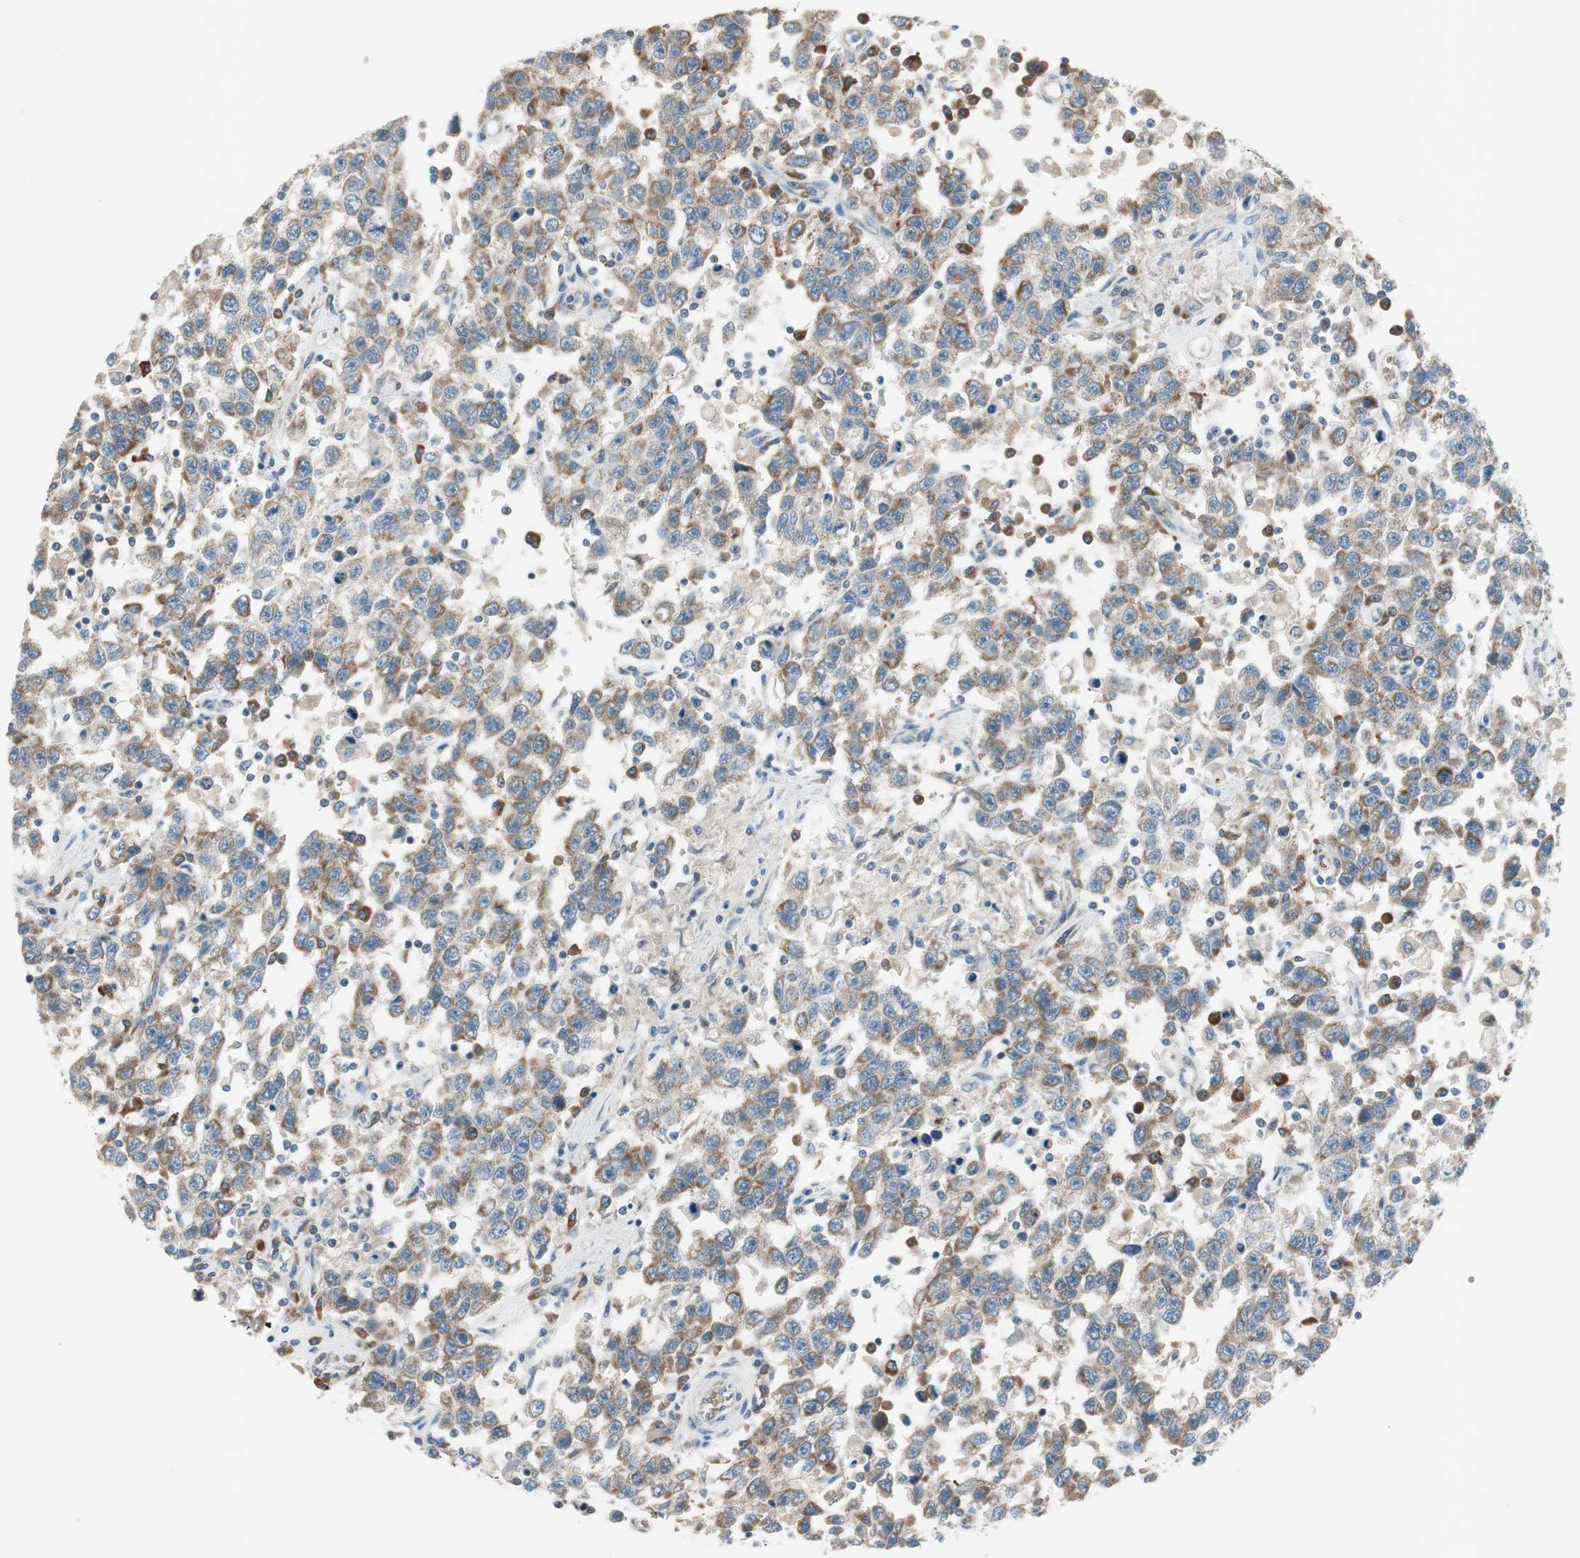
{"staining": {"intensity": "moderate", "quantity": ">75%", "location": "cytoplasmic/membranous"}, "tissue": "testis cancer", "cell_type": "Tumor cells", "image_type": "cancer", "snomed": [{"axis": "morphology", "description": "Seminoma, NOS"}, {"axis": "topography", "description": "Testis"}], "caption": "Immunohistochemical staining of testis cancer reveals medium levels of moderate cytoplasmic/membranous staining in about >75% of tumor cells. Using DAB (brown) and hematoxylin (blue) stains, captured at high magnification using brightfield microscopy.", "gene": "GYPC", "patient": {"sex": "male", "age": 41}}